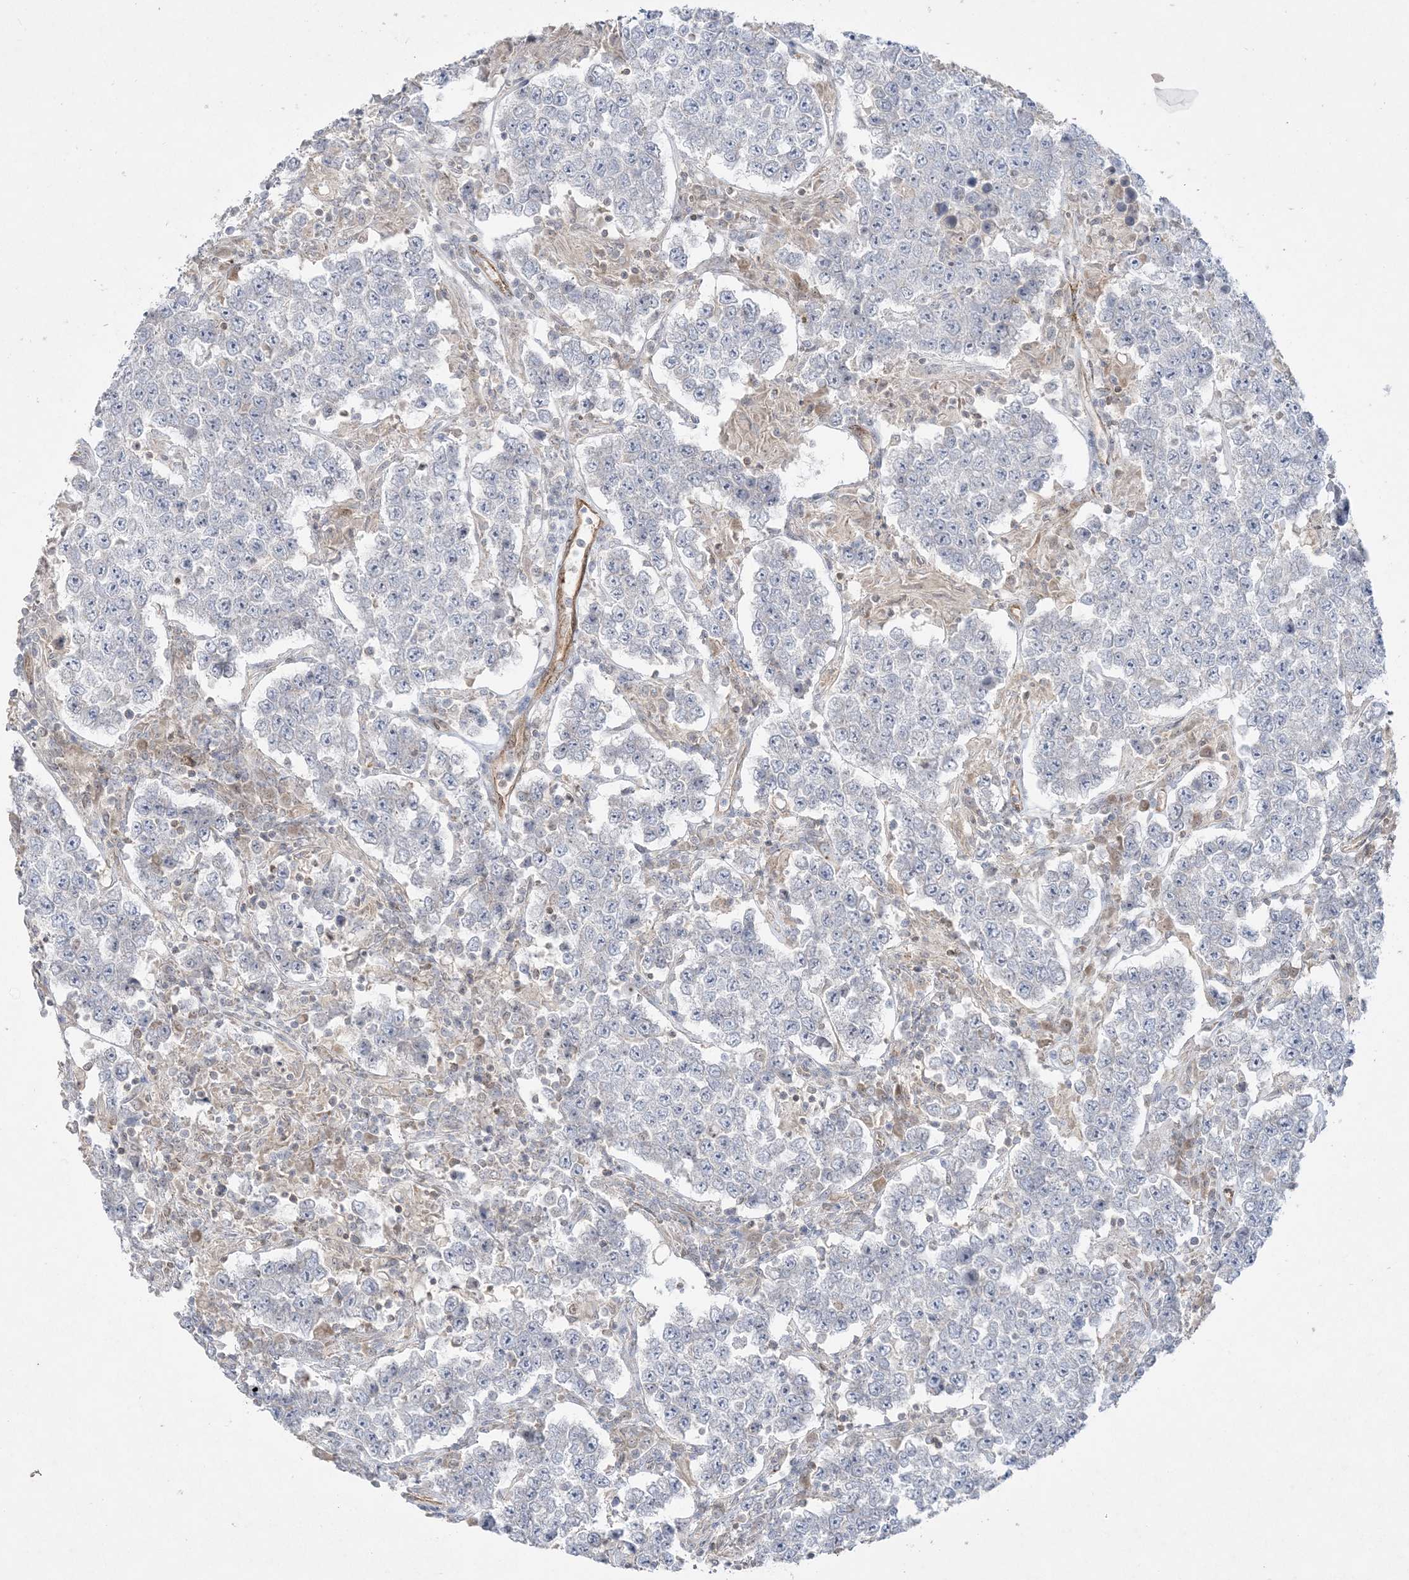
{"staining": {"intensity": "negative", "quantity": "none", "location": "none"}, "tissue": "testis cancer", "cell_type": "Tumor cells", "image_type": "cancer", "snomed": [{"axis": "morphology", "description": "Normal tissue, NOS"}, {"axis": "morphology", "description": "Urothelial carcinoma, High grade"}, {"axis": "morphology", "description": "Seminoma, NOS"}, {"axis": "morphology", "description": "Carcinoma, Embryonal, NOS"}, {"axis": "topography", "description": "Urinary bladder"}, {"axis": "topography", "description": "Testis"}], "caption": "Tumor cells are negative for brown protein staining in testis high-grade urothelial carcinoma.", "gene": "INPP1", "patient": {"sex": "male", "age": 41}}